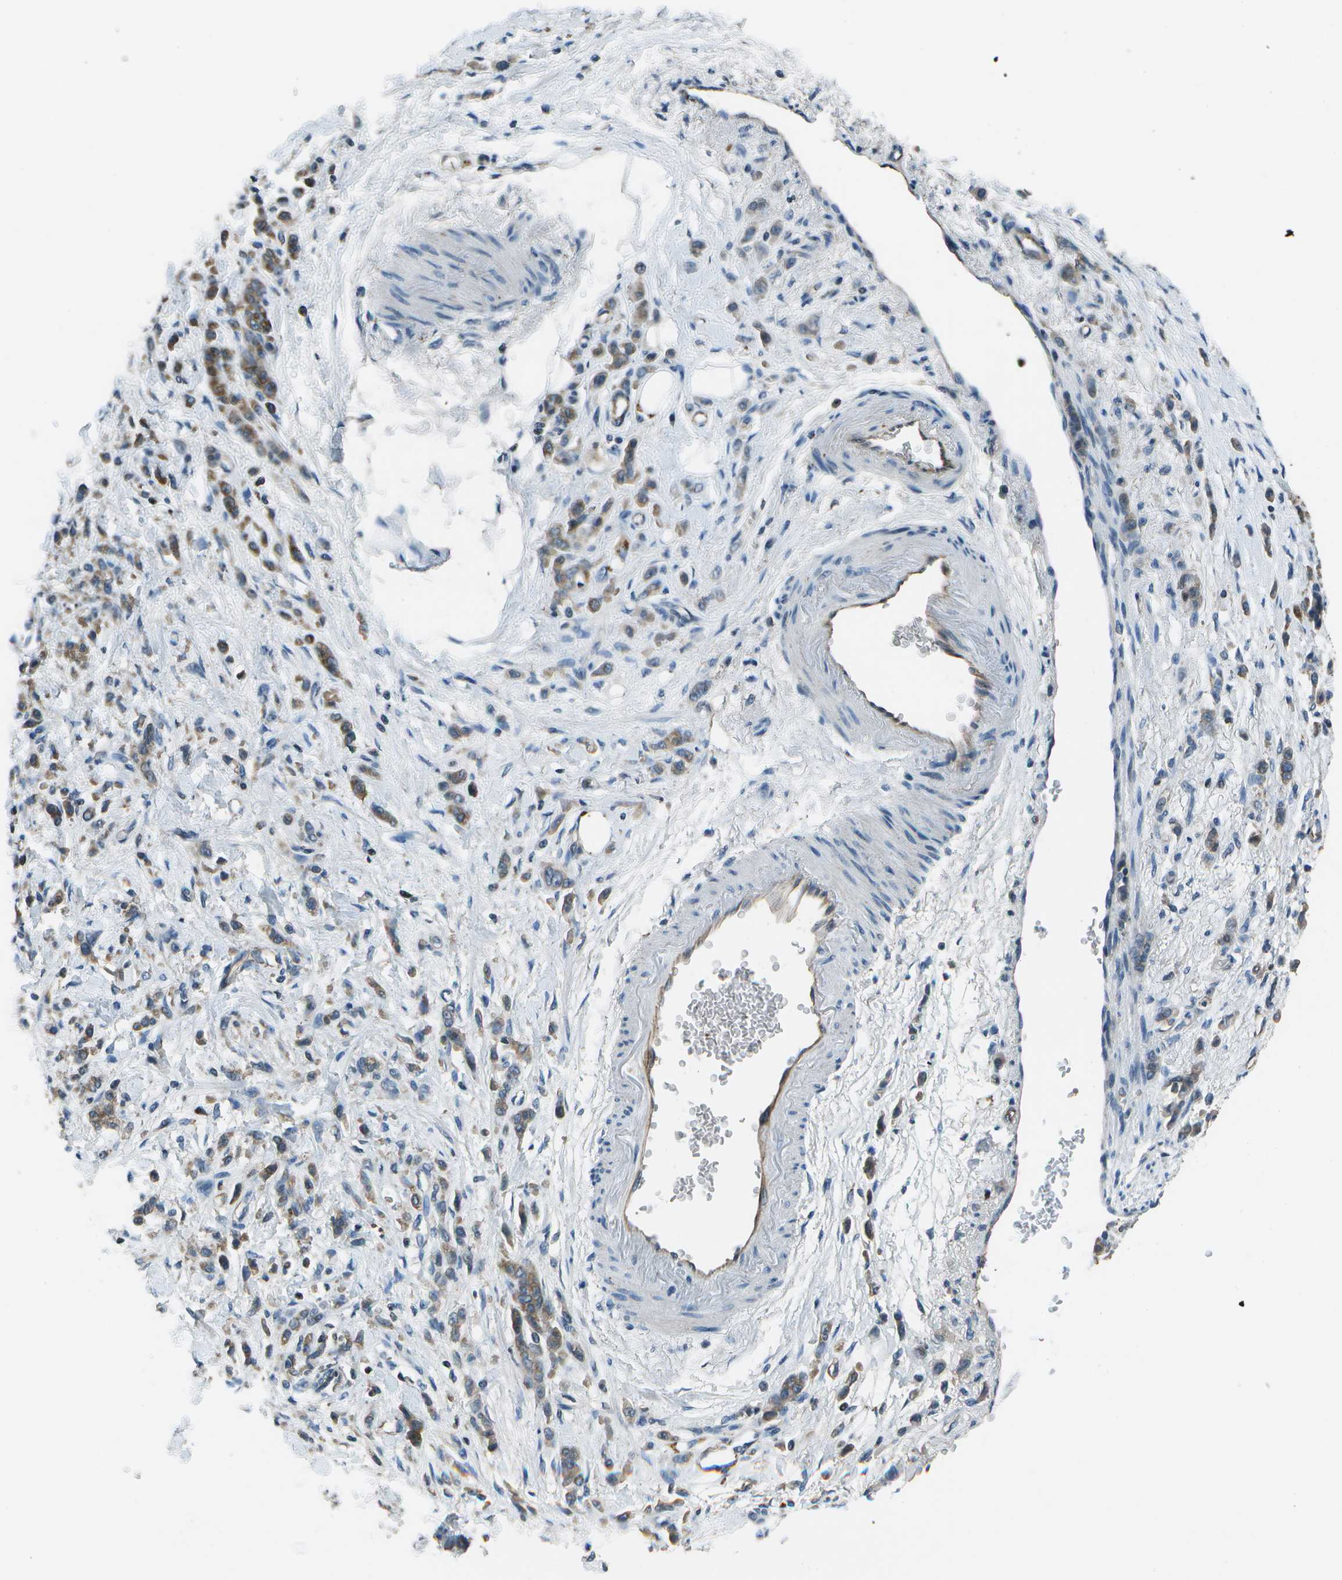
{"staining": {"intensity": "moderate", "quantity": "<25%", "location": "cytoplasmic/membranous"}, "tissue": "stomach cancer", "cell_type": "Tumor cells", "image_type": "cancer", "snomed": [{"axis": "morphology", "description": "Normal tissue, NOS"}, {"axis": "morphology", "description": "Adenocarcinoma, NOS"}, {"axis": "topography", "description": "Stomach"}], "caption": "A brown stain shows moderate cytoplasmic/membranous staining of a protein in human stomach cancer (adenocarcinoma) tumor cells.", "gene": "PDLIM1", "patient": {"sex": "male", "age": 82}}